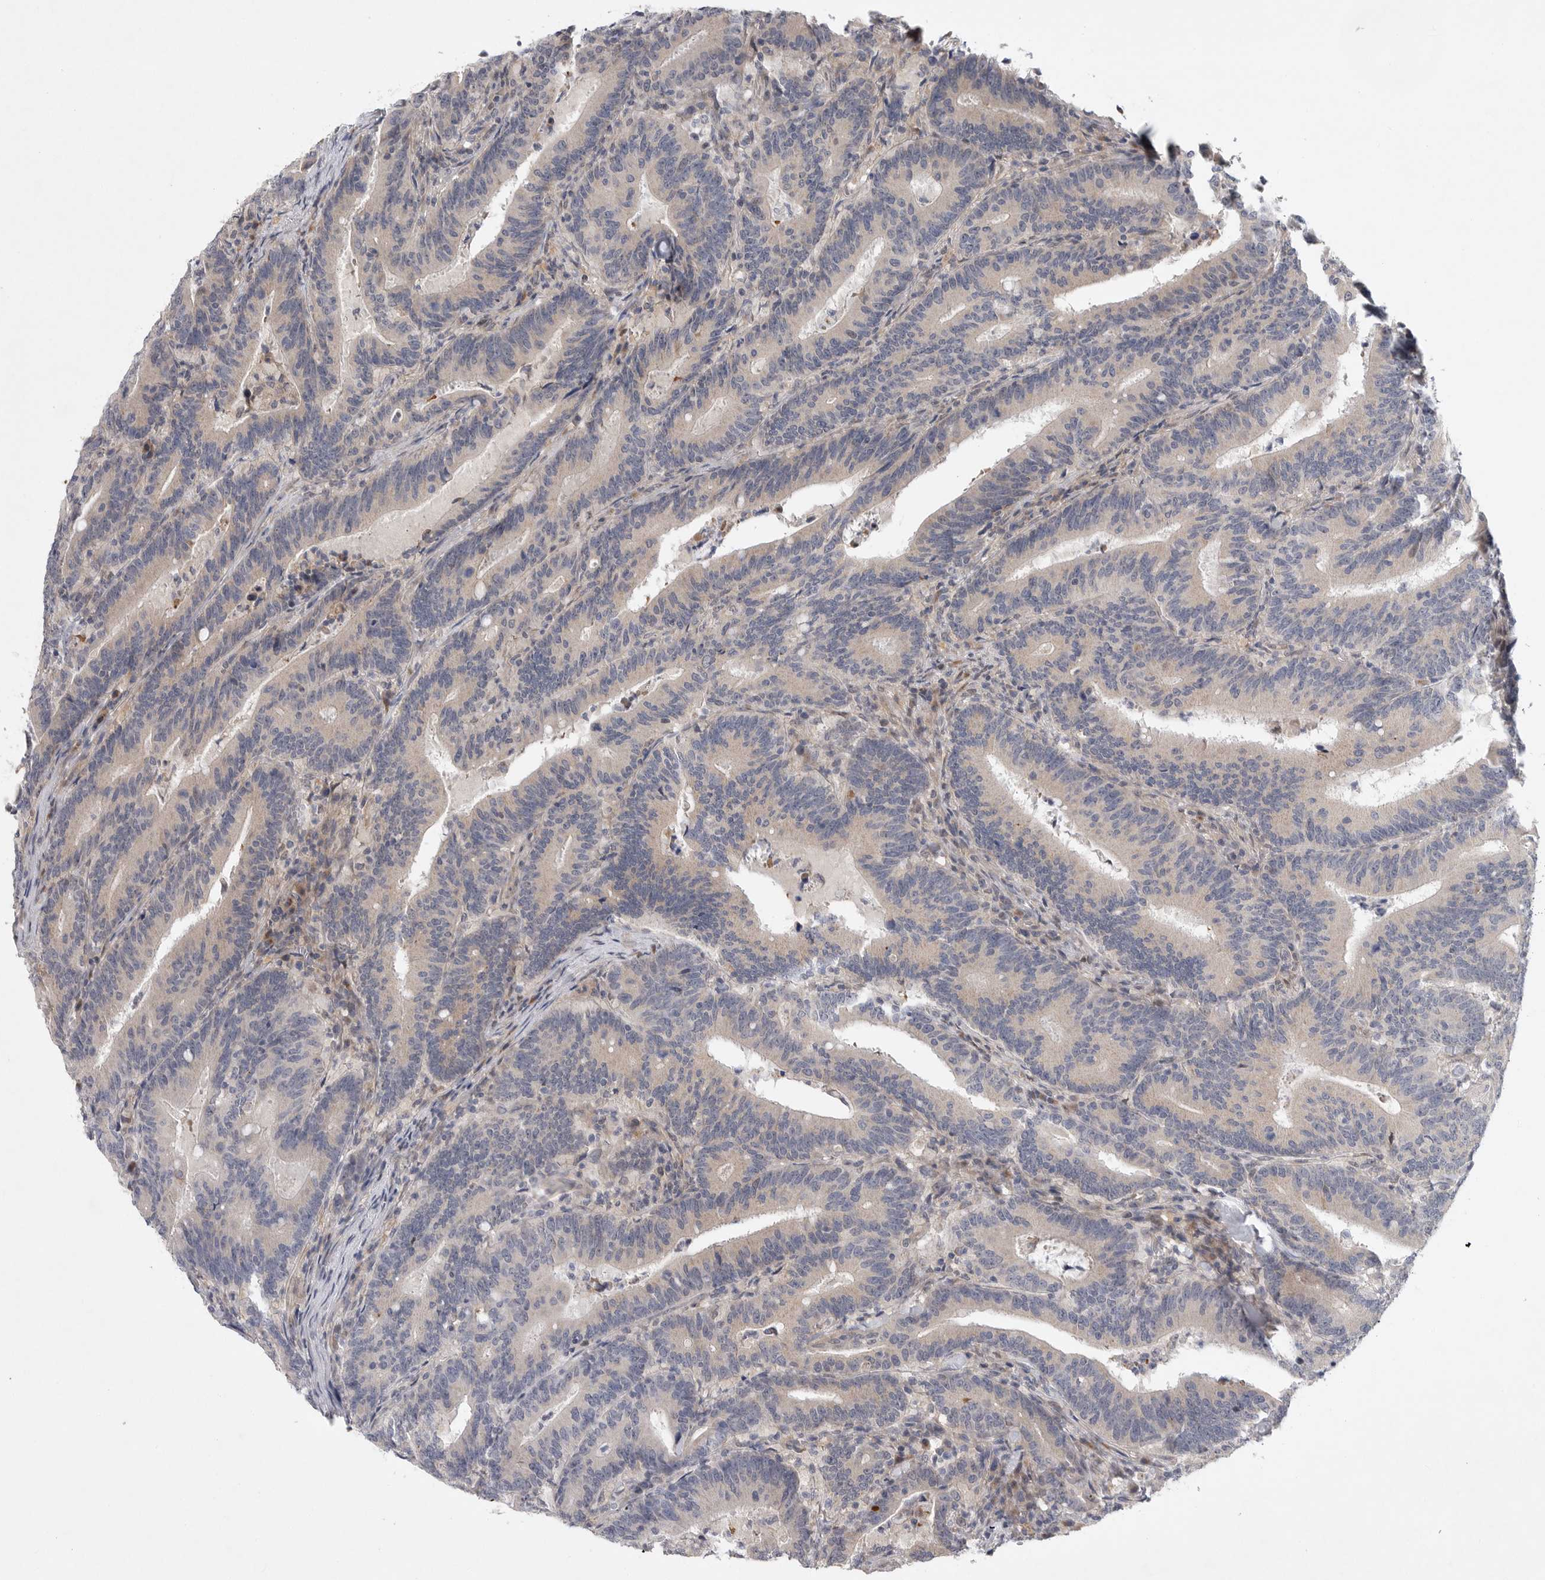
{"staining": {"intensity": "negative", "quantity": "none", "location": "none"}, "tissue": "colorectal cancer", "cell_type": "Tumor cells", "image_type": "cancer", "snomed": [{"axis": "morphology", "description": "Adenocarcinoma, NOS"}, {"axis": "topography", "description": "Colon"}], "caption": "Tumor cells are negative for protein expression in human colorectal cancer (adenocarcinoma).", "gene": "FBXO43", "patient": {"sex": "female", "age": 66}}